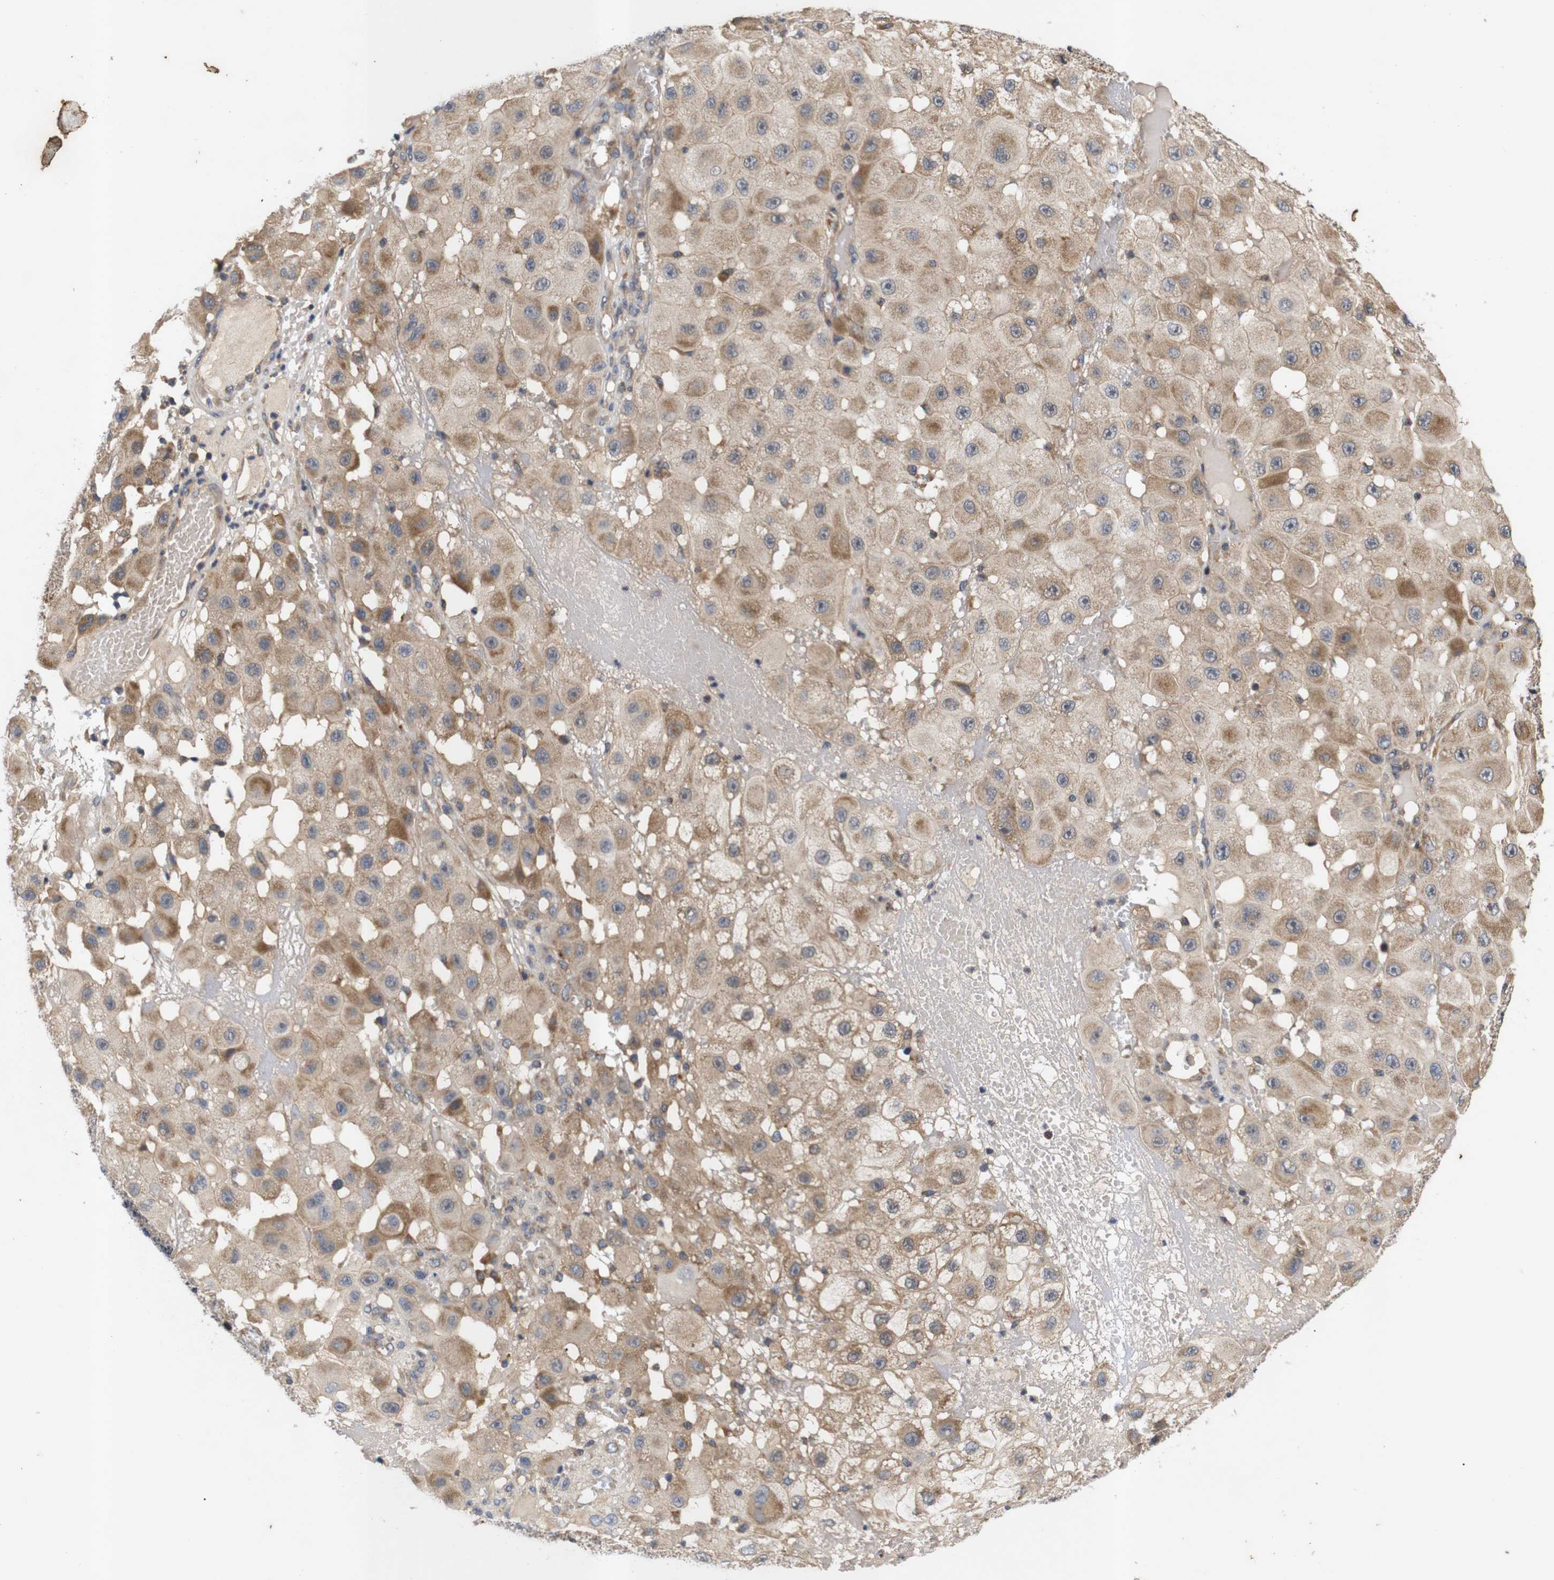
{"staining": {"intensity": "moderate", "quantity": ">75%", "location": "cytoplasmic/membranous"}, "tissue": "melanoma", "cell_type": "Tumor cells", "image_type": "cancer", "snomed": [{"axis": "morphology", "description": "Malignant melanoma, NOS"}, {"axis": "topography", "description": "Skin"}], "caption": "An image of melanoma stained for a protein demonstrates moderate cytoplasmic/membranous brown staining in tumor cells. (DAB (3,3'-diaminobenzidine) IHC with brightfield microscopy, high magnification).", "gene": "RIPK1", "patient": {"sex": "female", "age": 81}}